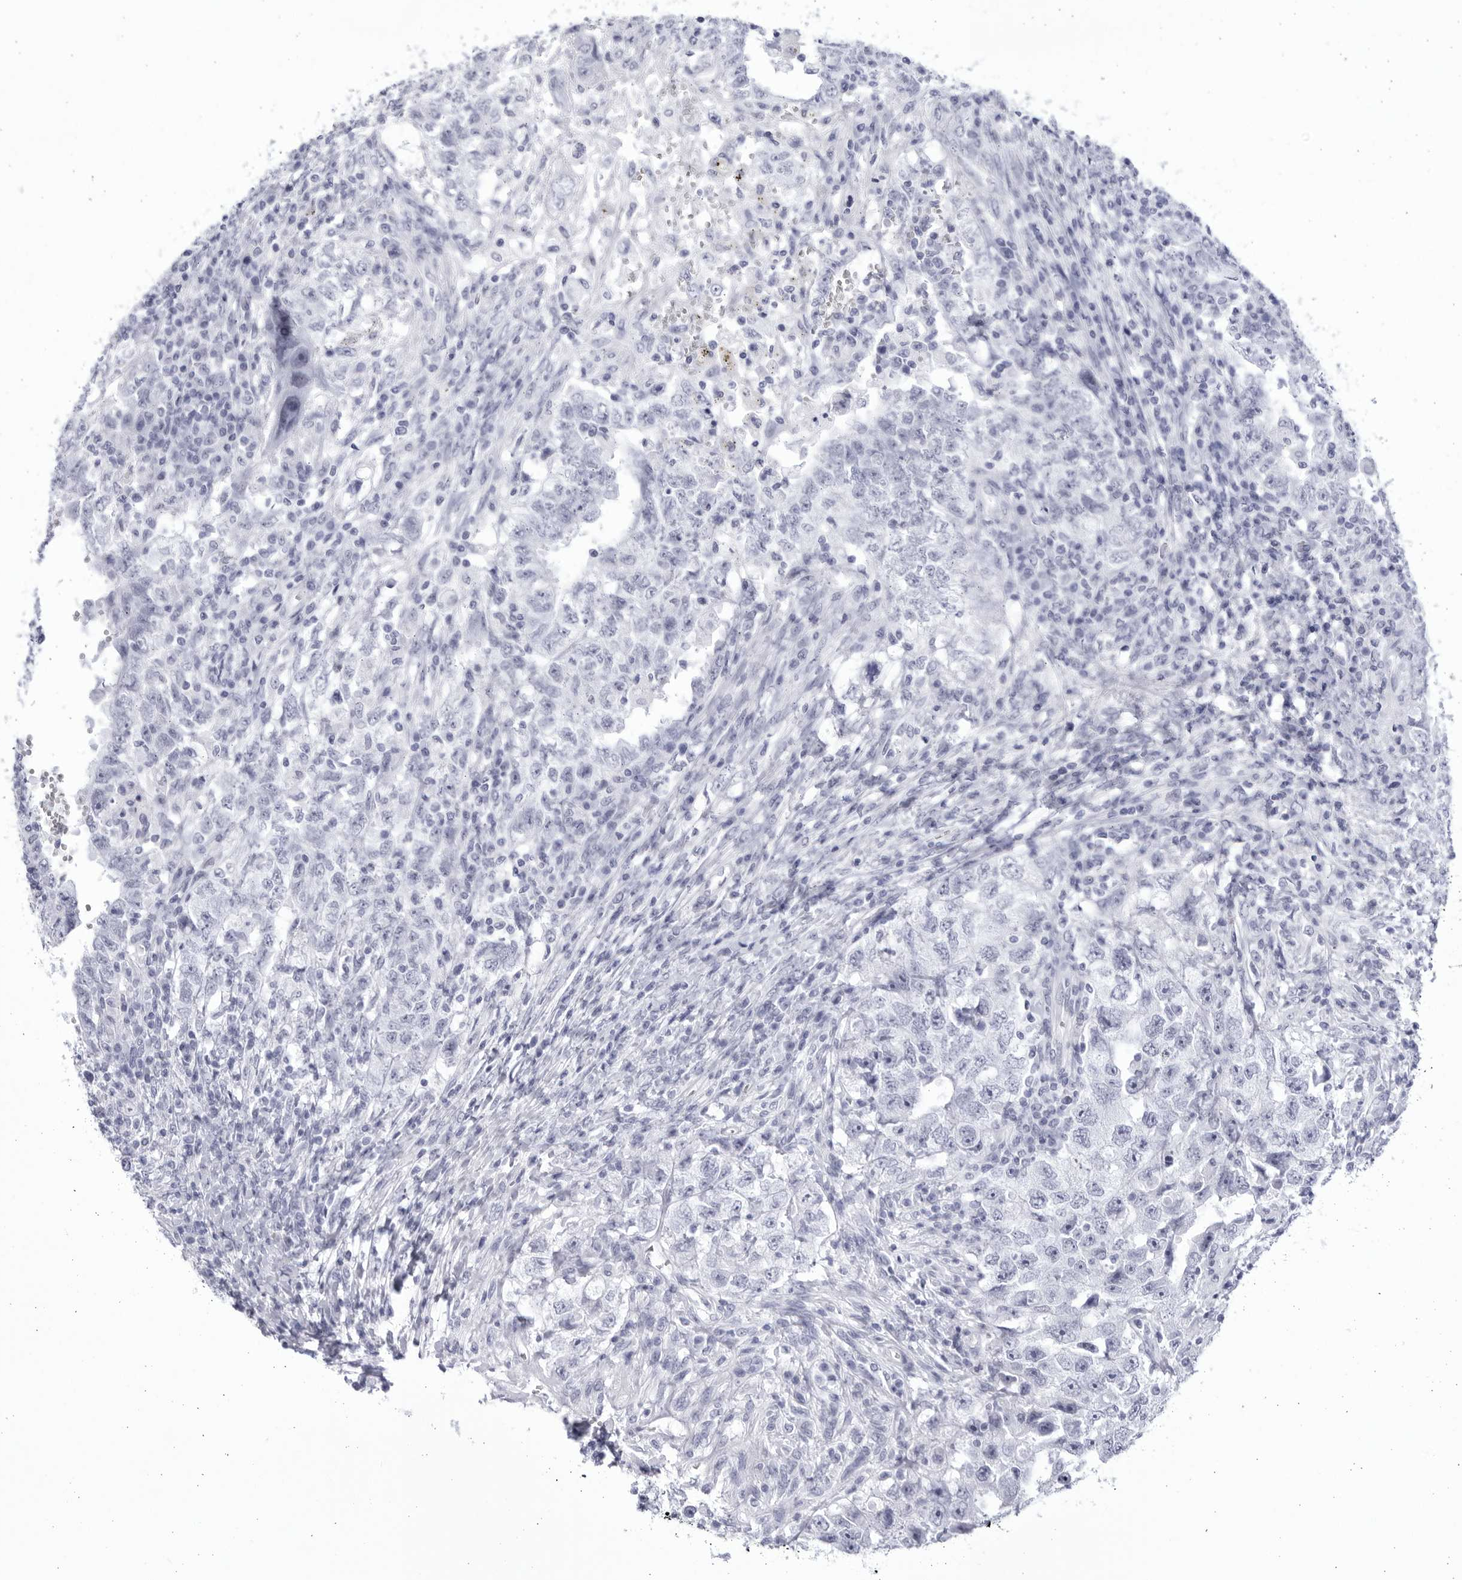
{"staining": {"intensity": "negative", "quantity": "none", "location": "none"}, "tissue": "testis cancer", "cell_type": "Tumor cells", "image_type": "cancer", "snomed": [{"axis": "morphology", "description": "Carcinoma, Embryonal, NOS"}, {"axis": "topography", "description": "Testis"}], "caption": "DAB (3,3'-diaminobenzidine) immunohistochemical staining of human embryonal carcinoma (testis) exhibits no significant staining in tumor cells. (DAB (3,3'-diaminobenzidine) IHC with hematoxylin counter stain).", "gene": "CCDC181", "patient": {"sex": "male", "age": 26}}